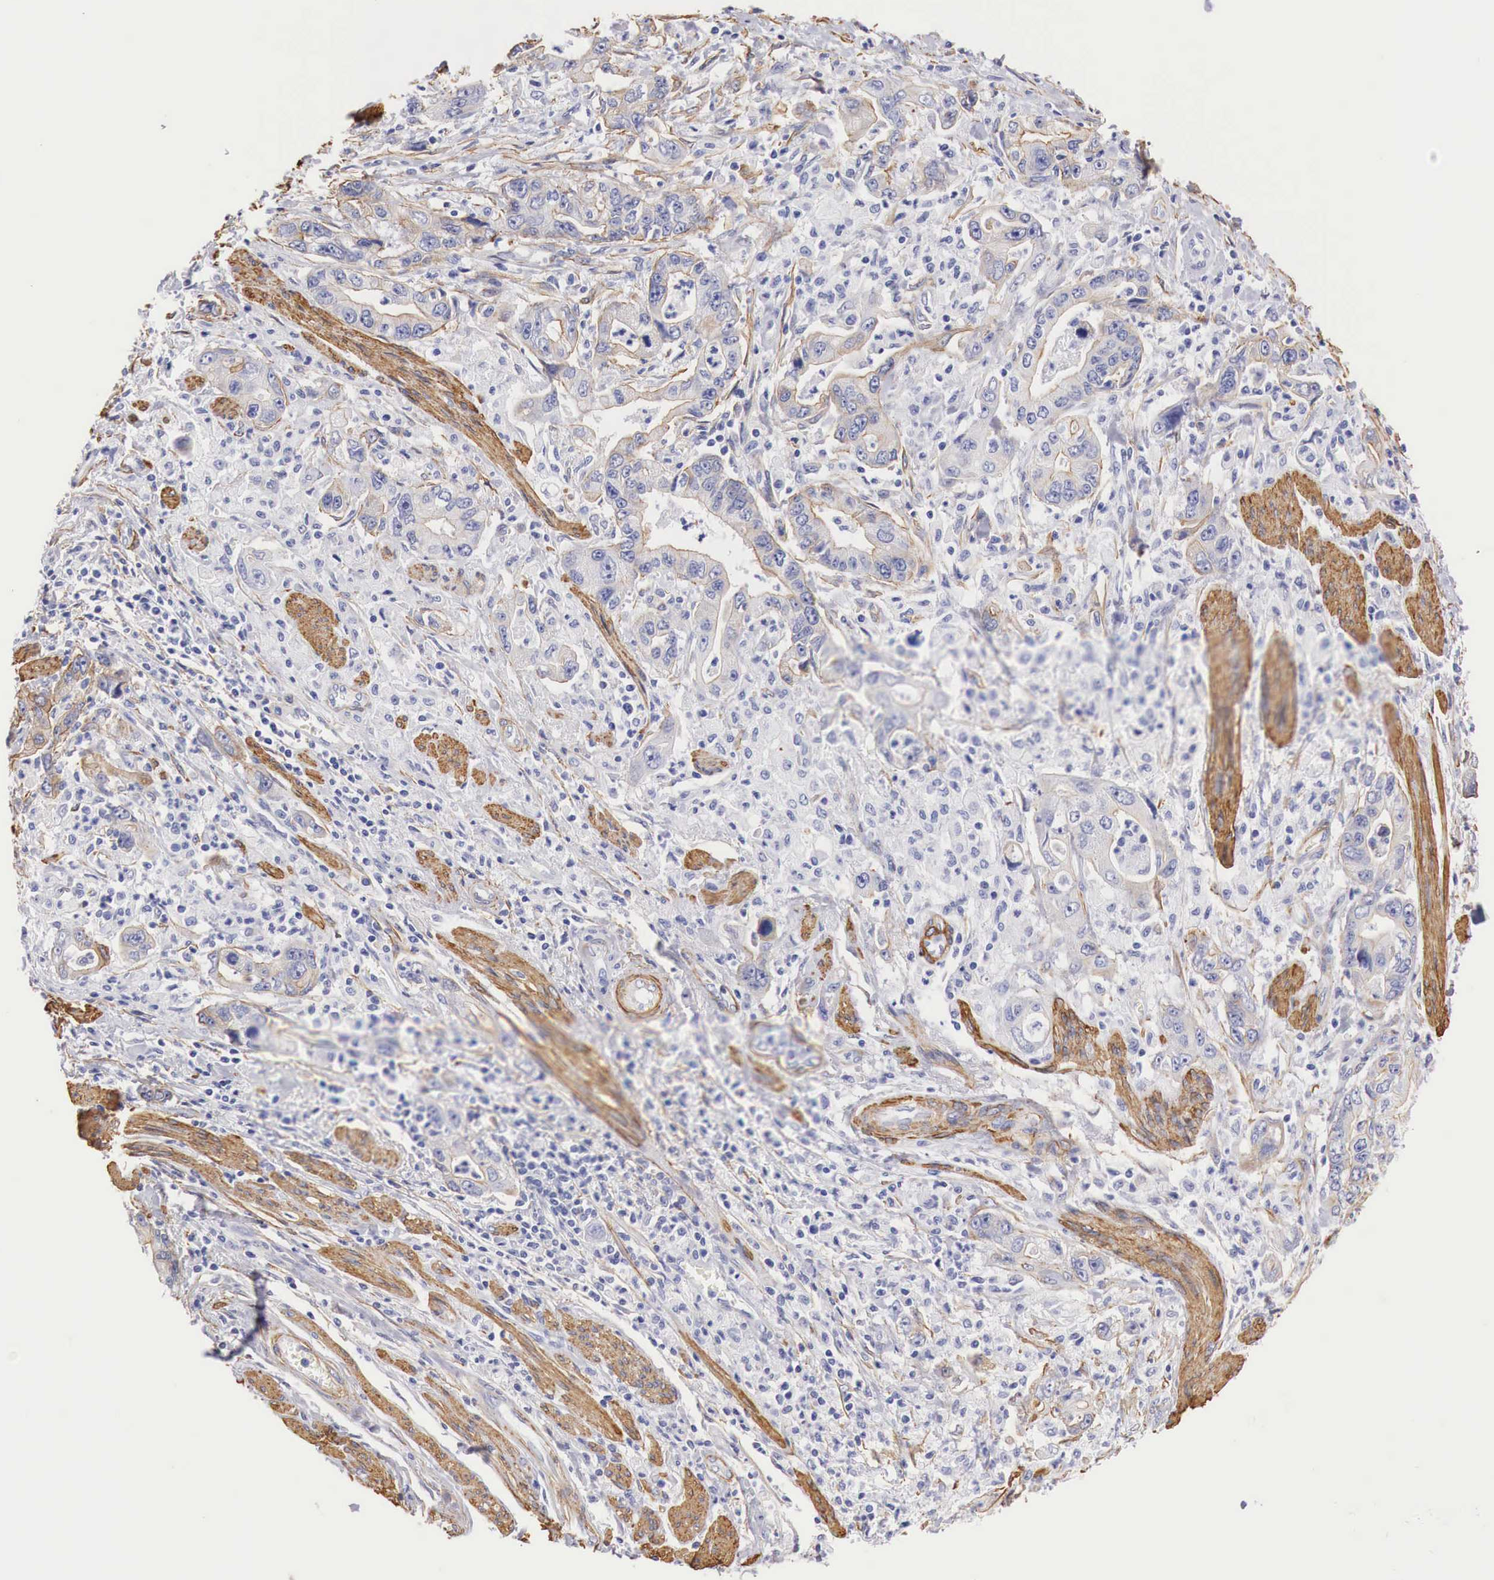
{"staining": {"intensity": "weak", "quantity": "25%-75%", "location": "cytoplasmic/membranous"}, "tissue": "stomach cancer", "cell_type": "Tumor cells", "image_type": "cancer", "snomed": [{"axis": "morphology", "description": "Adenocarcinoma, NOS"}, {"axis": "topography", "description": "Pancreas"}, {"axis": "topography", "description": "Stomach, upper"}], "caption": "DAB (3,3'-diaminobenzidine) immunohistochemical staining of stomach cancer (adenocarcinoma) displays weak cytoplasmic/membranous protein staining in approximately 25%-75% of tumor cells. The staining was performed using DAB, with brown indicating positive protein expression. Nuclei are stained blue with hematoxylin.", "gene": "TPM1", "patient": {"sex": "male", "age": 77}}